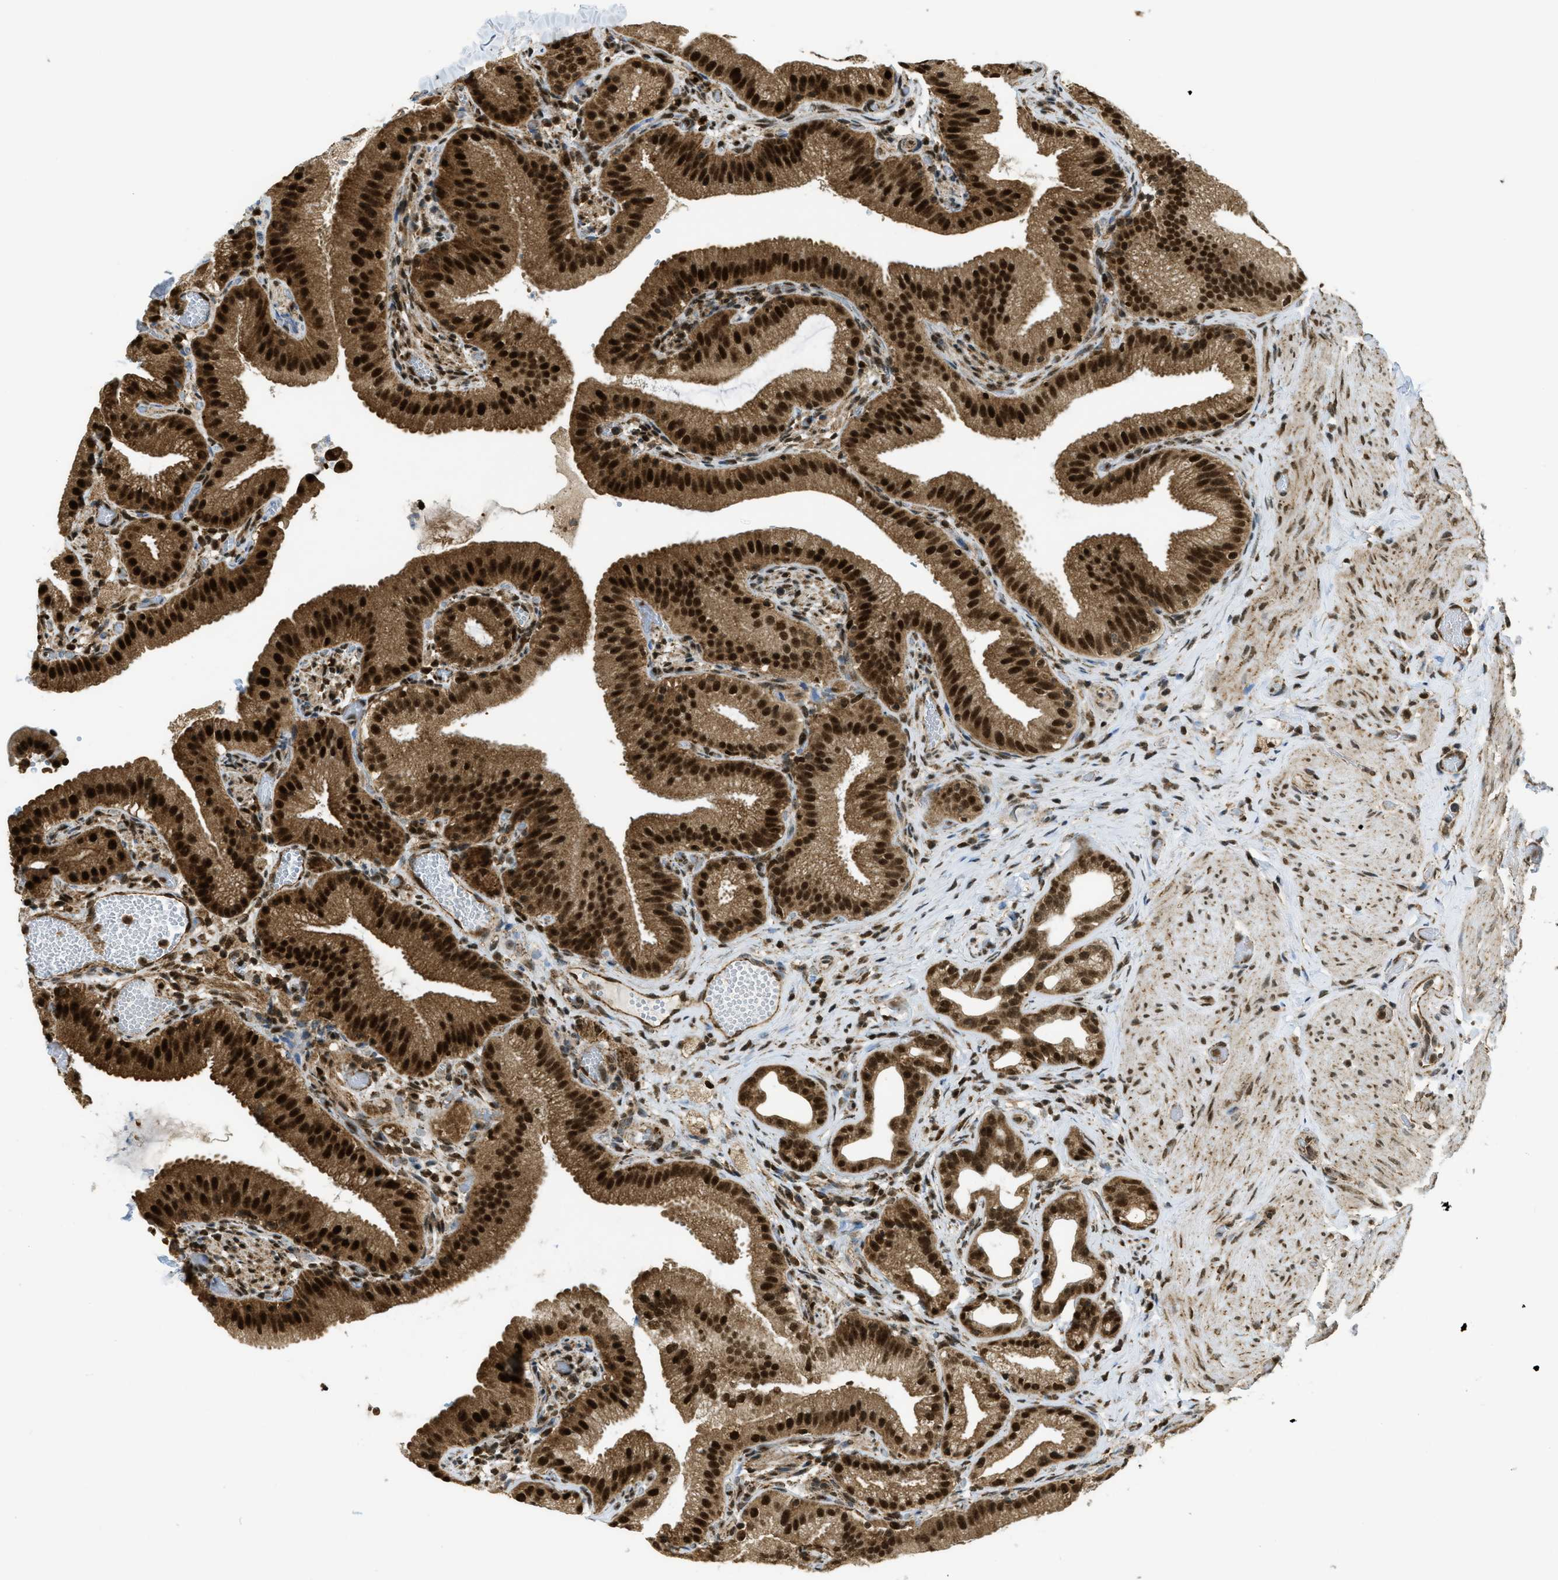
{"staining": {"intensity": "strong", "quantity": ">75%", "location": "cytoplasmic/membranous,nuclear"}, "tissue": "gallbladder", "cell_type": "Glandular cells", "image_type": "normal", "snomed": [{"axis": "morphology", "description": "Normal tissue, NOS"}, {"axis": "topography", "description": "Gallbladder"}], "caption": "Protein analysis of unremarkable gallbladder reveals strong cytoplasmic/membranous,nuclear staining in about >75% of glandular cells. The staining was performed using DAB to visualize the protein expression in brown, while the nuclei were stained in blue with hematoxylin (Magnification: 20x).", "gene": "TNPO1", "patient": {"sex": "male", "age": 54}}